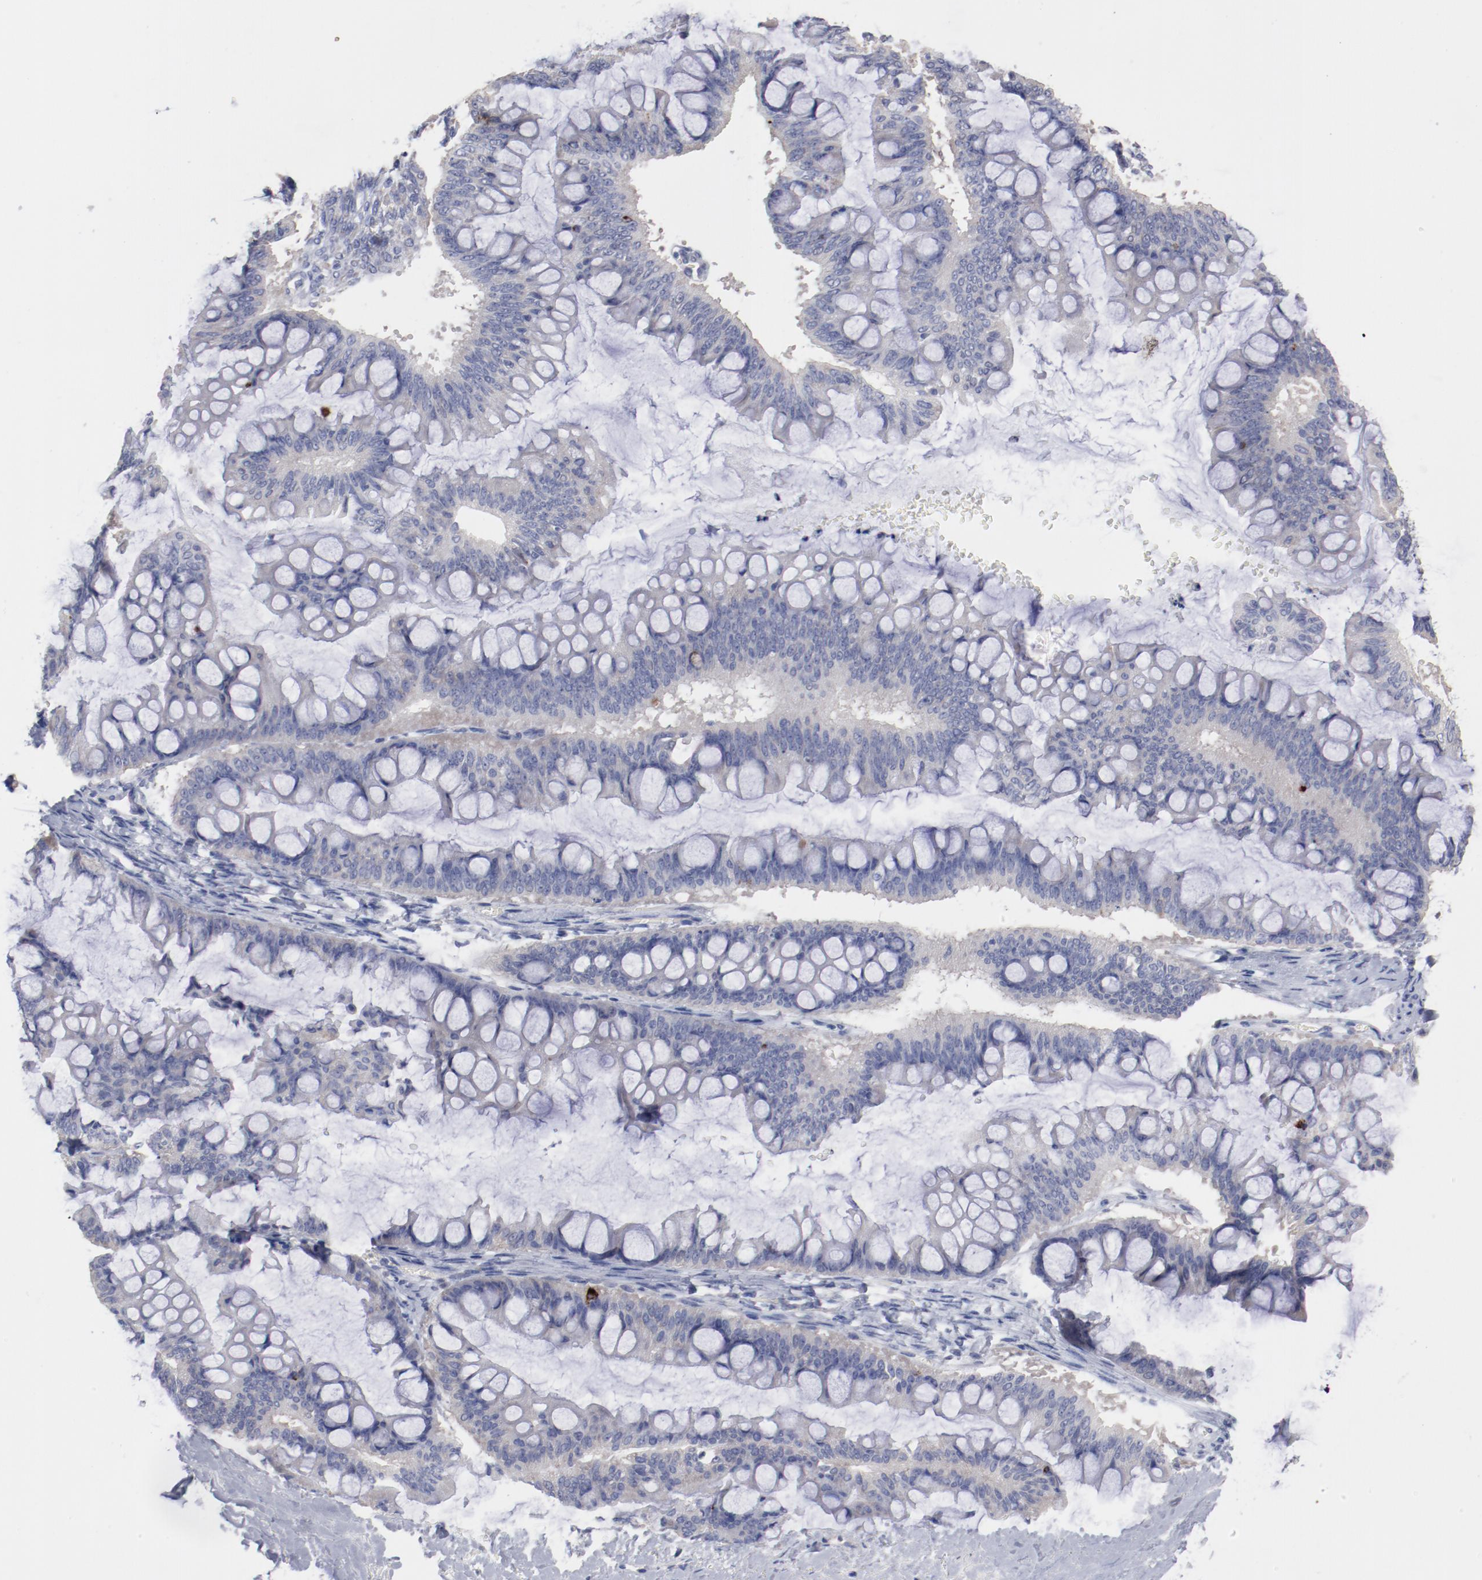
{"staining": {"intensity": "weak", "quantity": "<25%", "location": "cytoplasmic/membranous"}, "tissue": "ovarian cancer", "cell_type": "Tumor cells", "image_type": "cancer", "snomed": [{"axis": "morphology", "description": "Cystadenocarcinoma, mucinous, NOS"}, {"axis": "topography", "description": "Ovary"}], "caption": "Immunohistochemistry (IHC) micrograph of ovarian cancer (mucinous cystadenocarcinoma) stained for a protein (brown), which reveals no expression in tumor cells.", "gene": "CPE", "patient": {"sex": "female", "age": 73}}